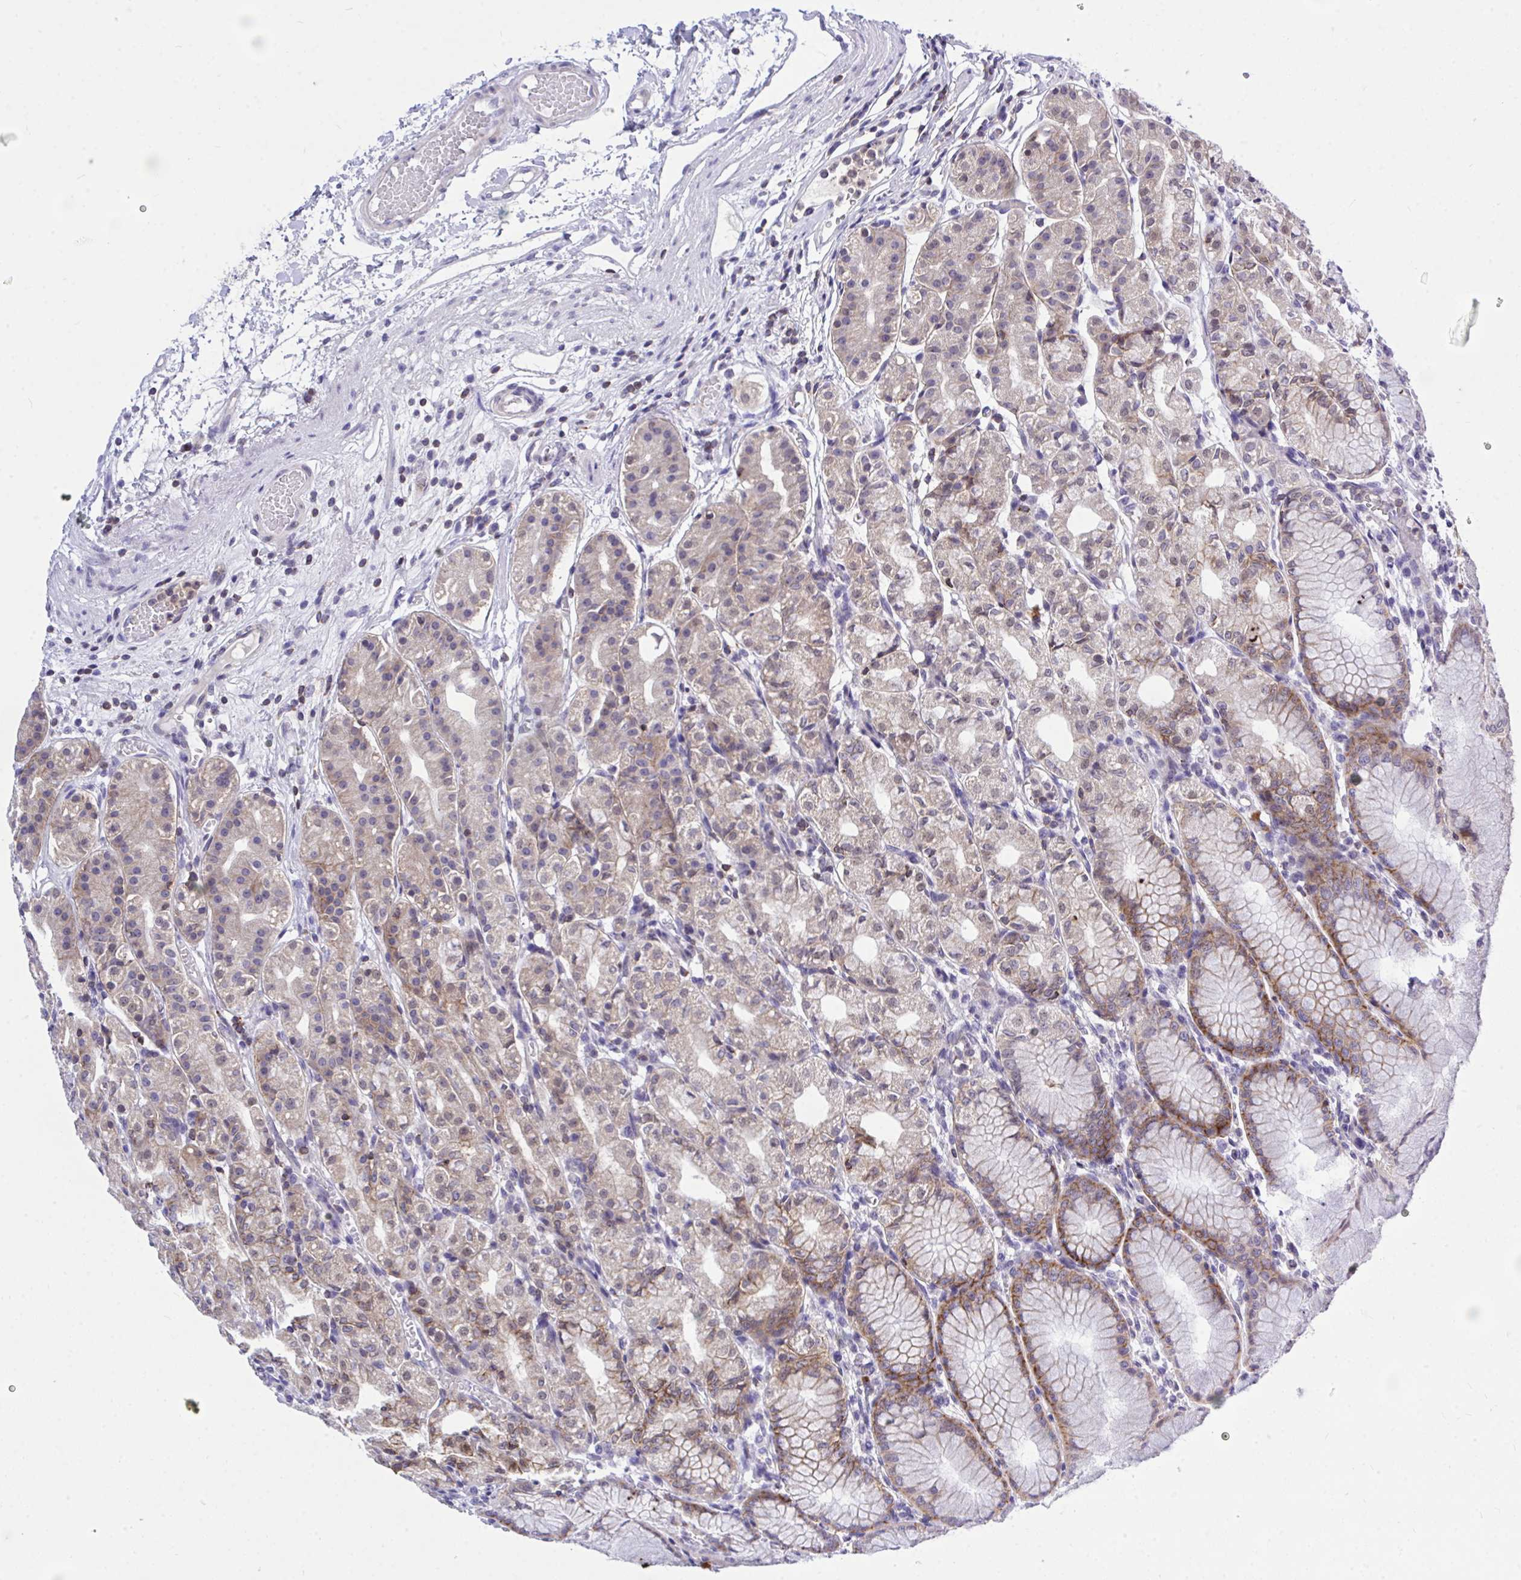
{"staining": {"intensity": "strong", "quantity": "25%-75%", "location": "cytoplasmic/membranous"}, "tissue": "stomach", "cell_type": "Glandular cells", "image_type": "normal", "snomed": [{"axis": "morphology", "description": "Normal tissue, NOS"}, {"axis": "topography", "description": "Stomach"}], "caption": "Protein expression analysis of normal stomach exhibits strong cytoplasmic/membranous expression in about 25%-75% of glandular cells. The protein of interest is shown in brown color, while the nuclei are stained blue.", "gene": "CXCL8", "patient": {"sex": "female", "age": 57}}